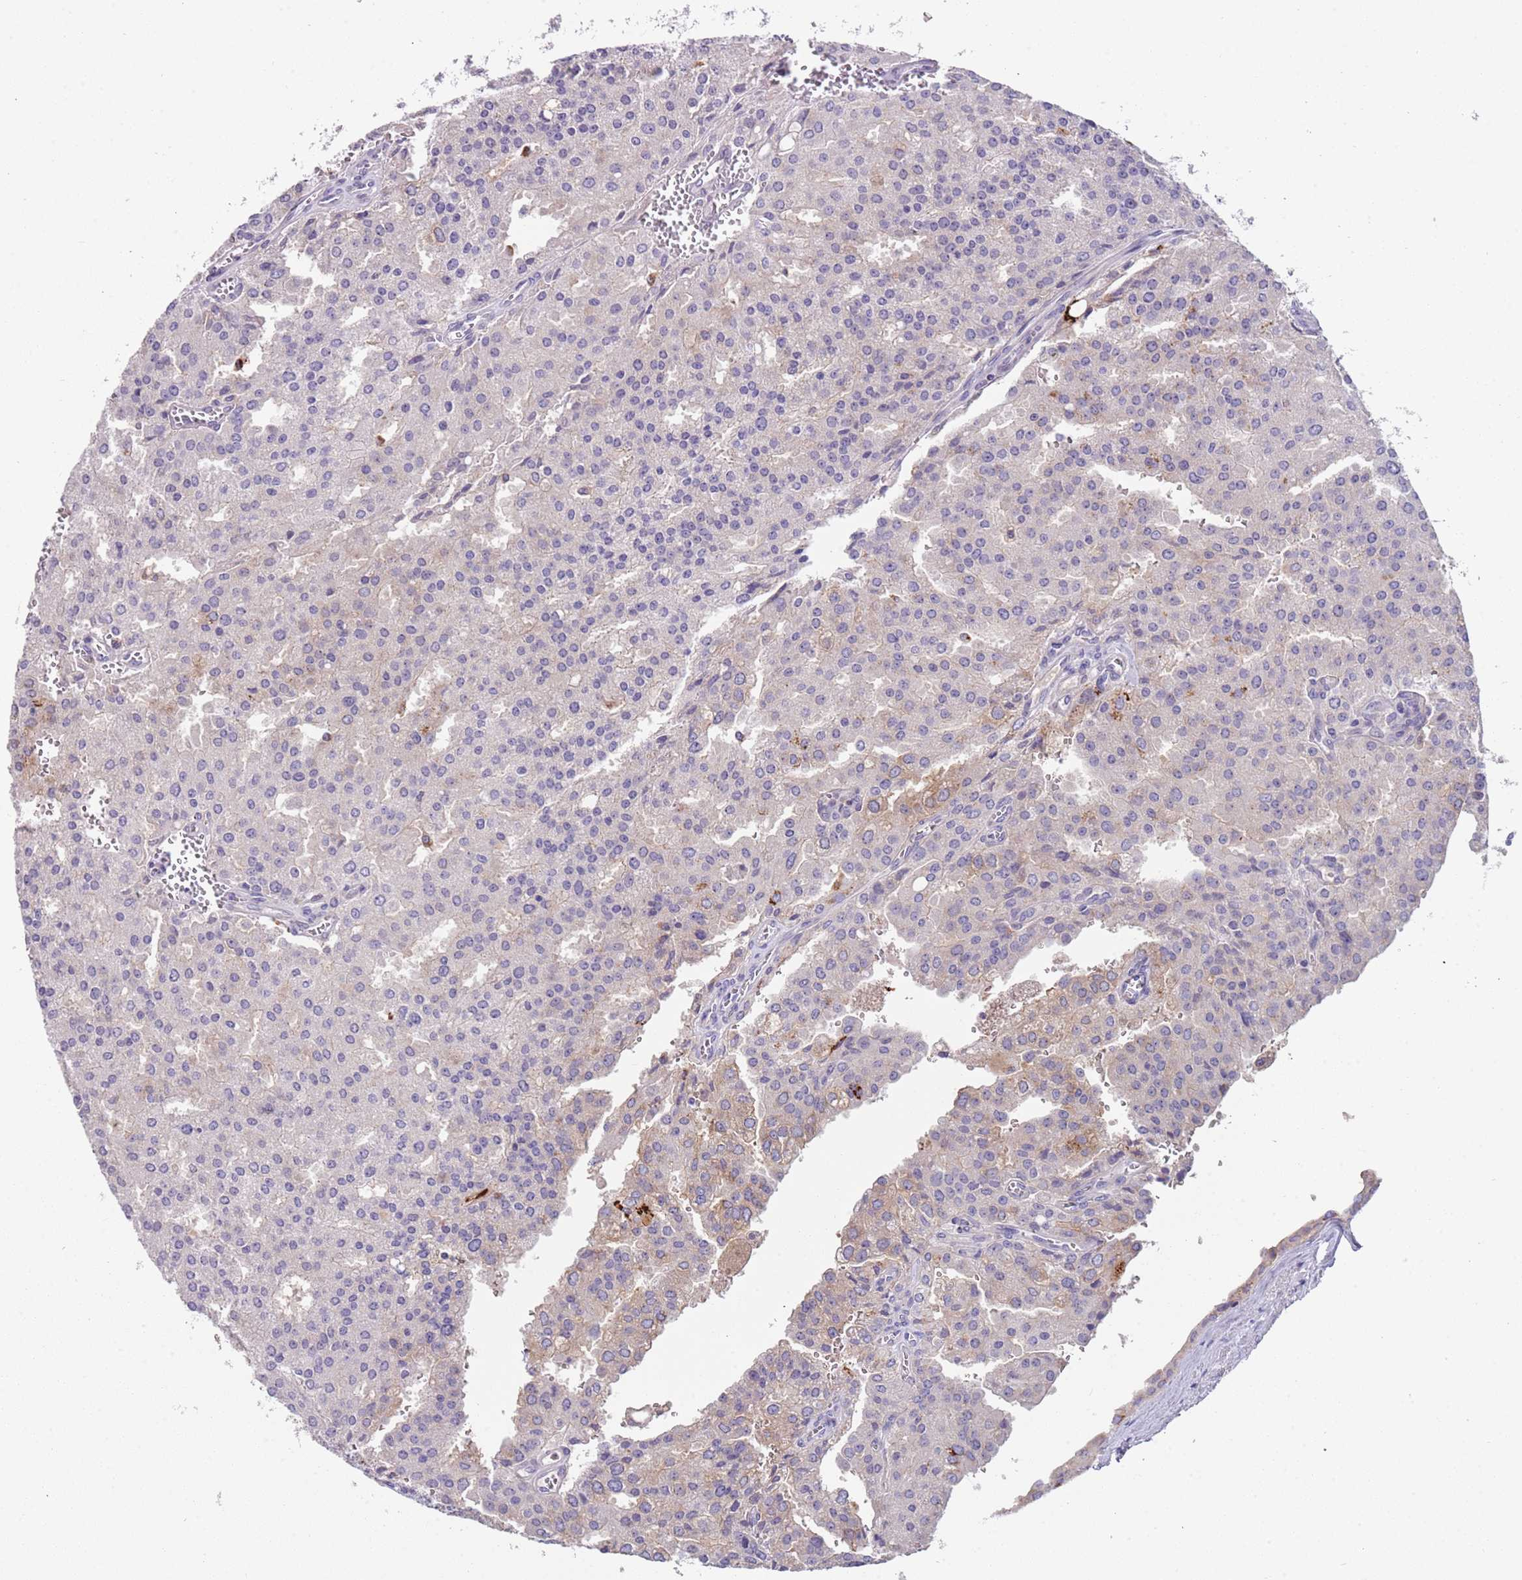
{"staining": {"intensity": "moderate", "quantity": "<25%", "location": "cytoplasmic/membranous"}, "tissue": "prostate cancer", "cell_type": "Tumor cells", "image_type": "cancer", "snomed": [{"axis": "morphology", "description": "Adenocarcinoma, High grade"}, {"axis": "topography", "description": "Prostate"}], "caption": "Tumor cells reveal moderate cytoplasmic/membranous positivity in about <25% of cells in prostate adenocarcinoma (high-grade).", "gene": "C2CD3", "patient": {"sex": "male", "age": 68}}